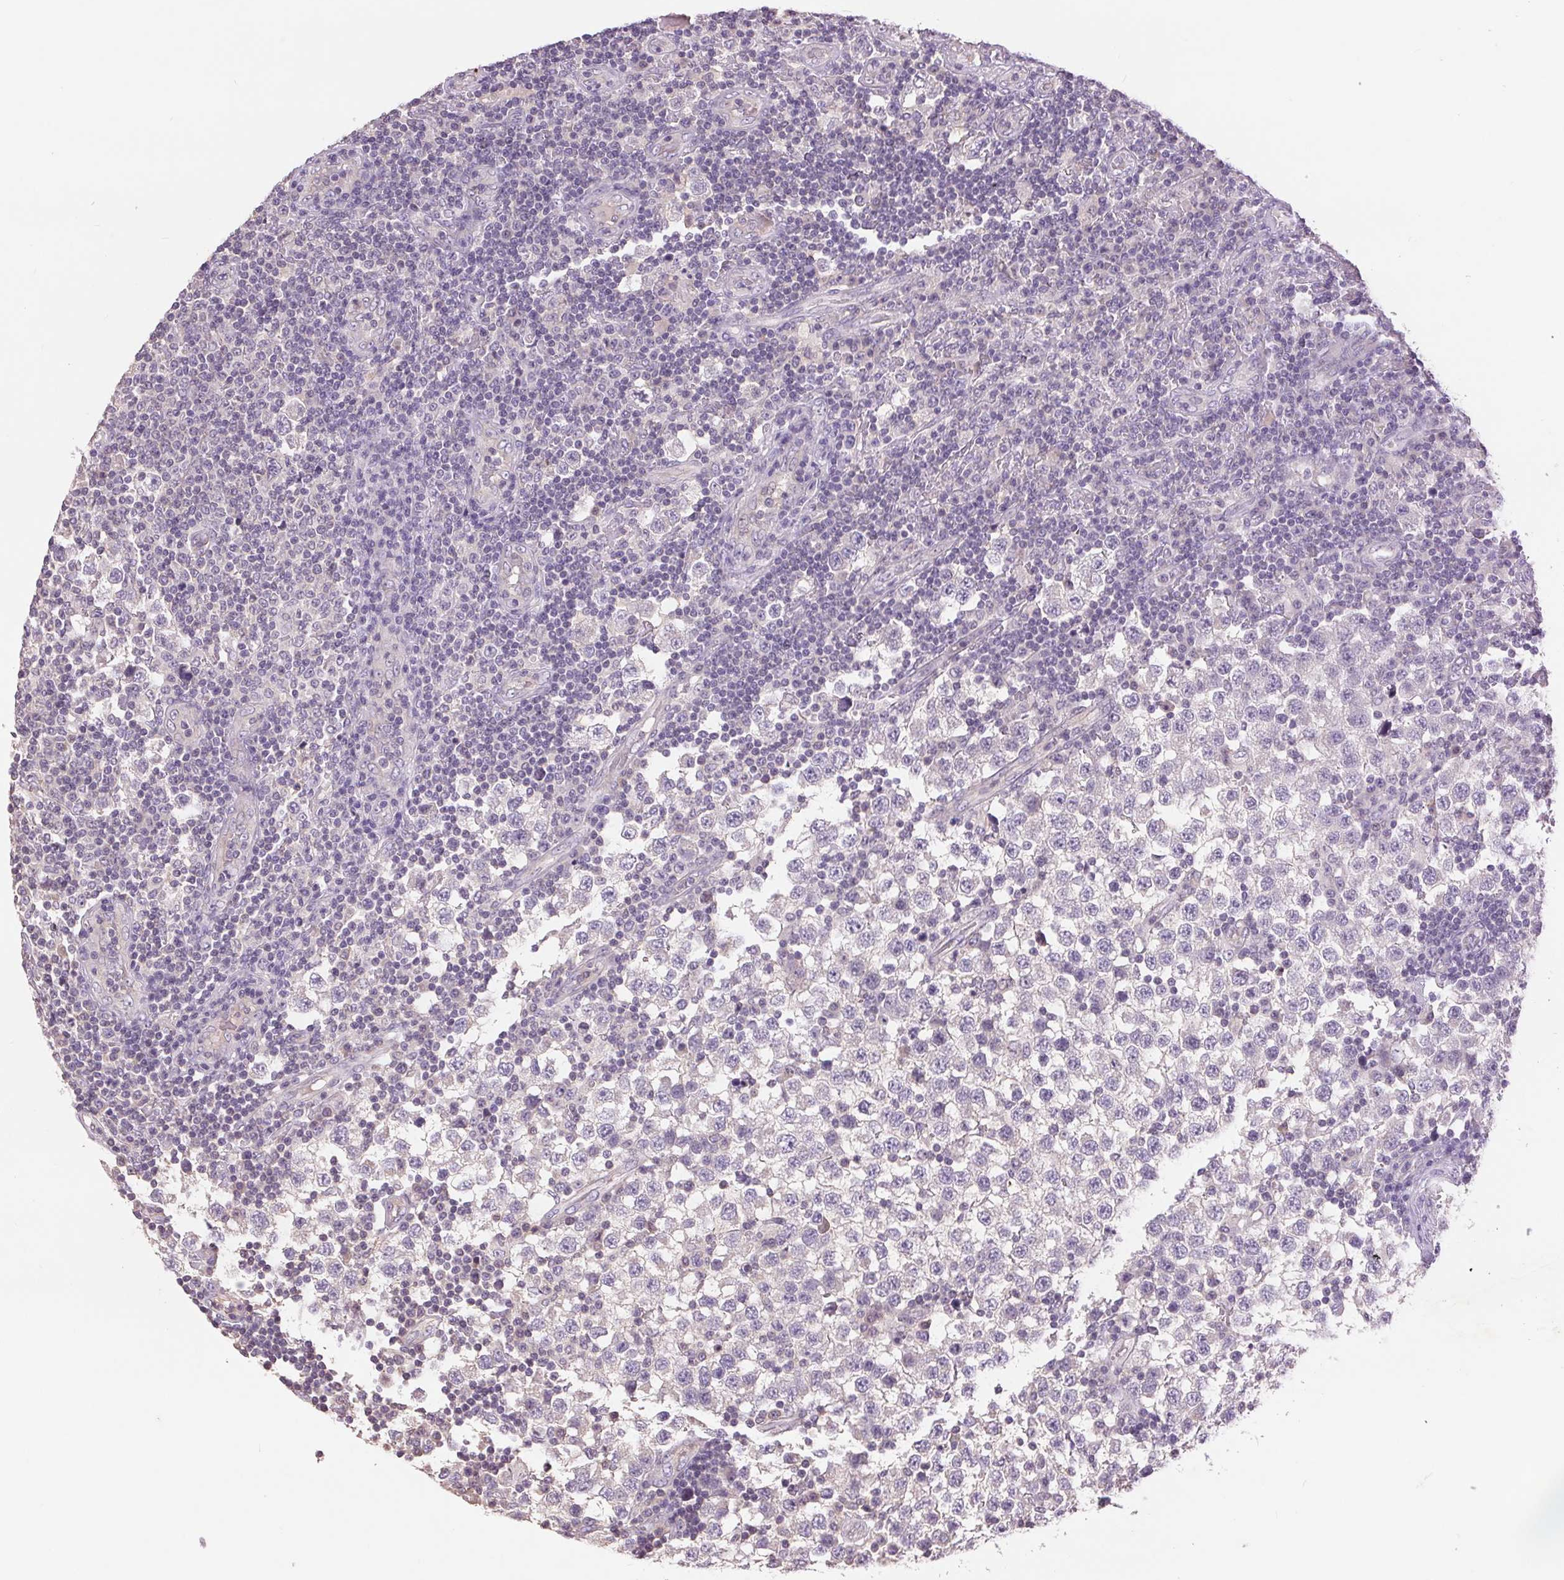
{"staining": {"intensity": "negative", "quantity": "none", "location": "none"}, "tissue": "testis cancer", "cell_type": "Tumor cells", "image_type": "cancer", "snomed": [{"axis": "morphology", "description": "Seminoma, NOS"}, {"axis": "topography", "description": "Testis"}], "caption": "Tumor cells show no significant protein expression in seminoma (testis).", "gene": "FXYD4", "patient": {"sex": "male", "age": 34}}